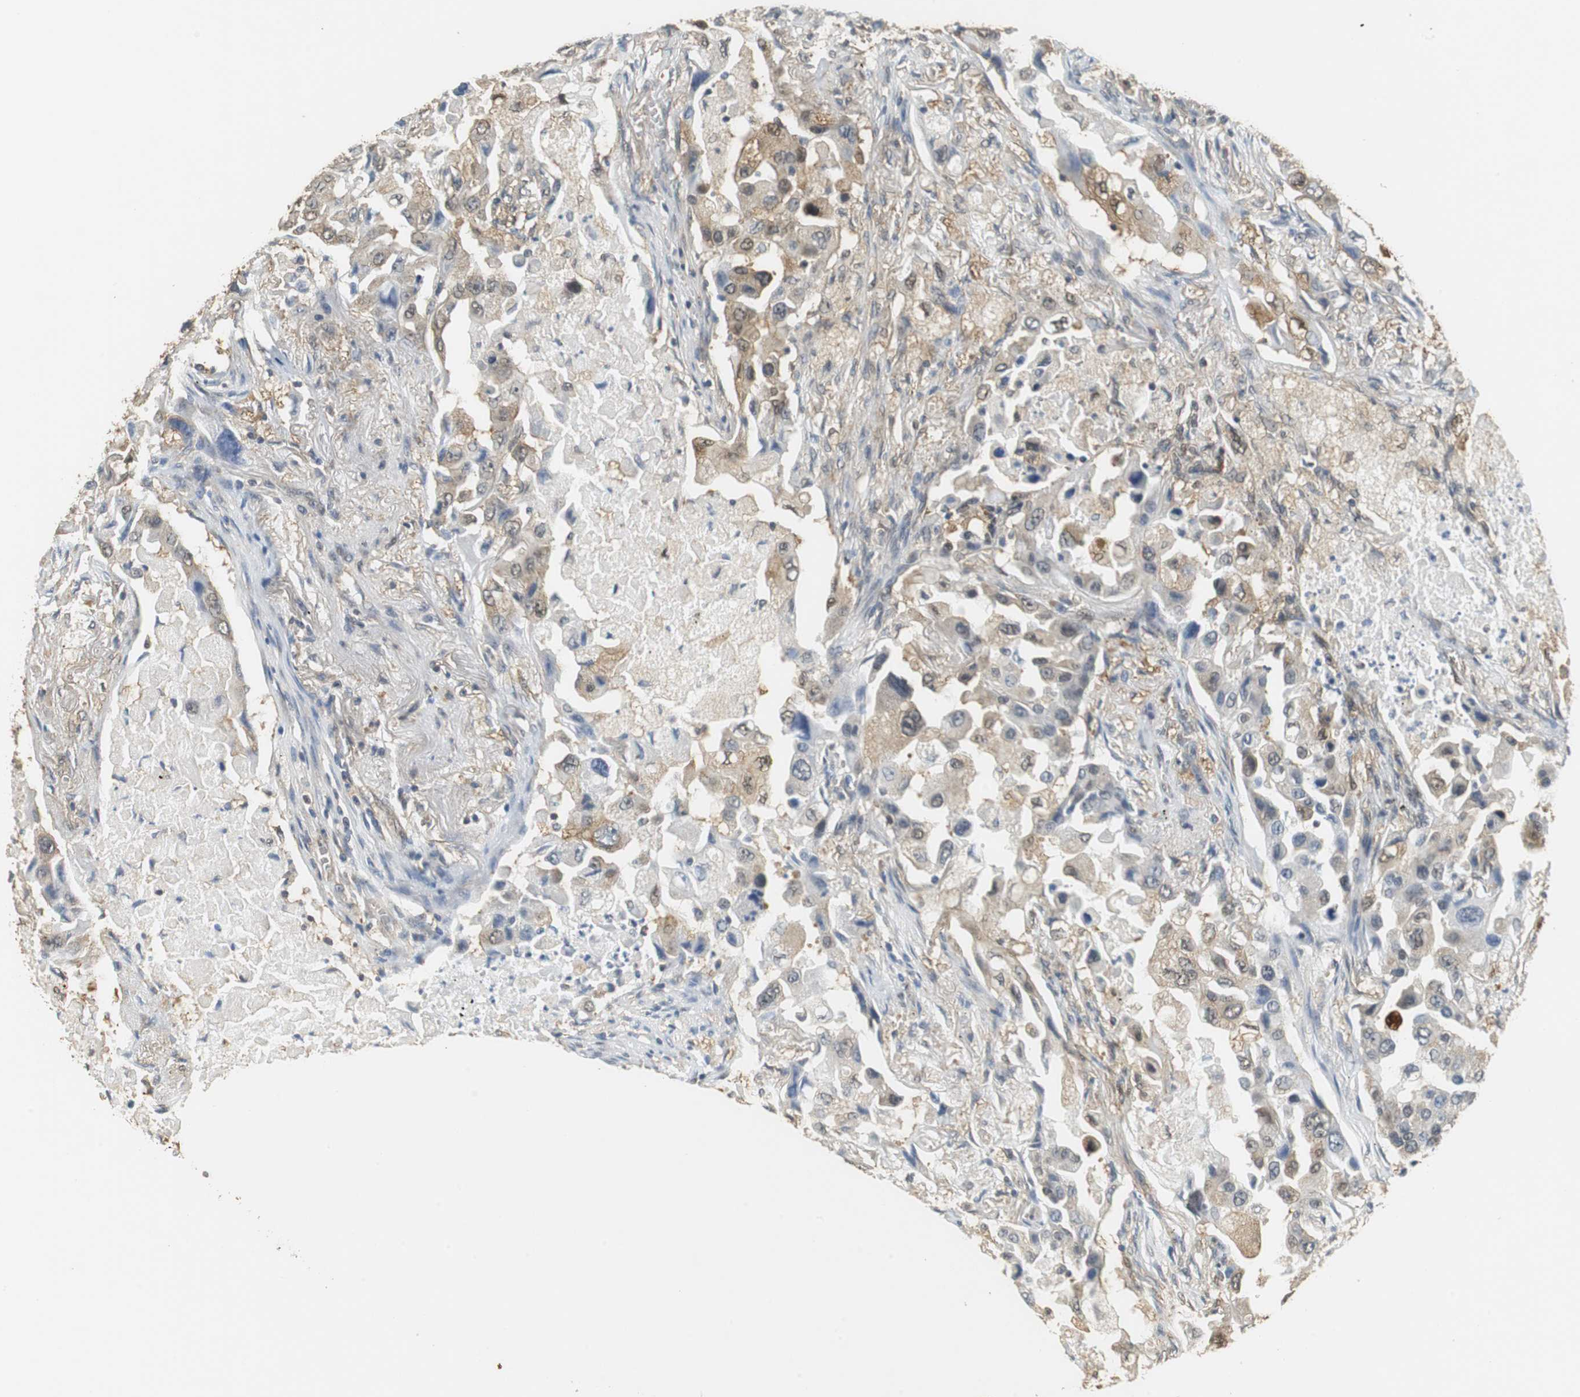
{"staining": {"intensity": "moderate", "quantity": "25%-75%", "location": "cytoplasmic/membranous"}, "tissue": "lung cancer", "cell_type": "Tumor cells", "image_type": "cancer", "snomed": [{"axis": "morphology", "description": "Adenocarcinoma, NOS"}, {"axis": "topography", "description": "Lung"}], "caption": "Protein expression analysis of human lung adenocarcinoma reveals moderate cytoplasmic/membranous positivity in about 25%-75% of tumor cells.", "gene": "UBQLN2", "patient": {"sex": "female", "age": 65}}